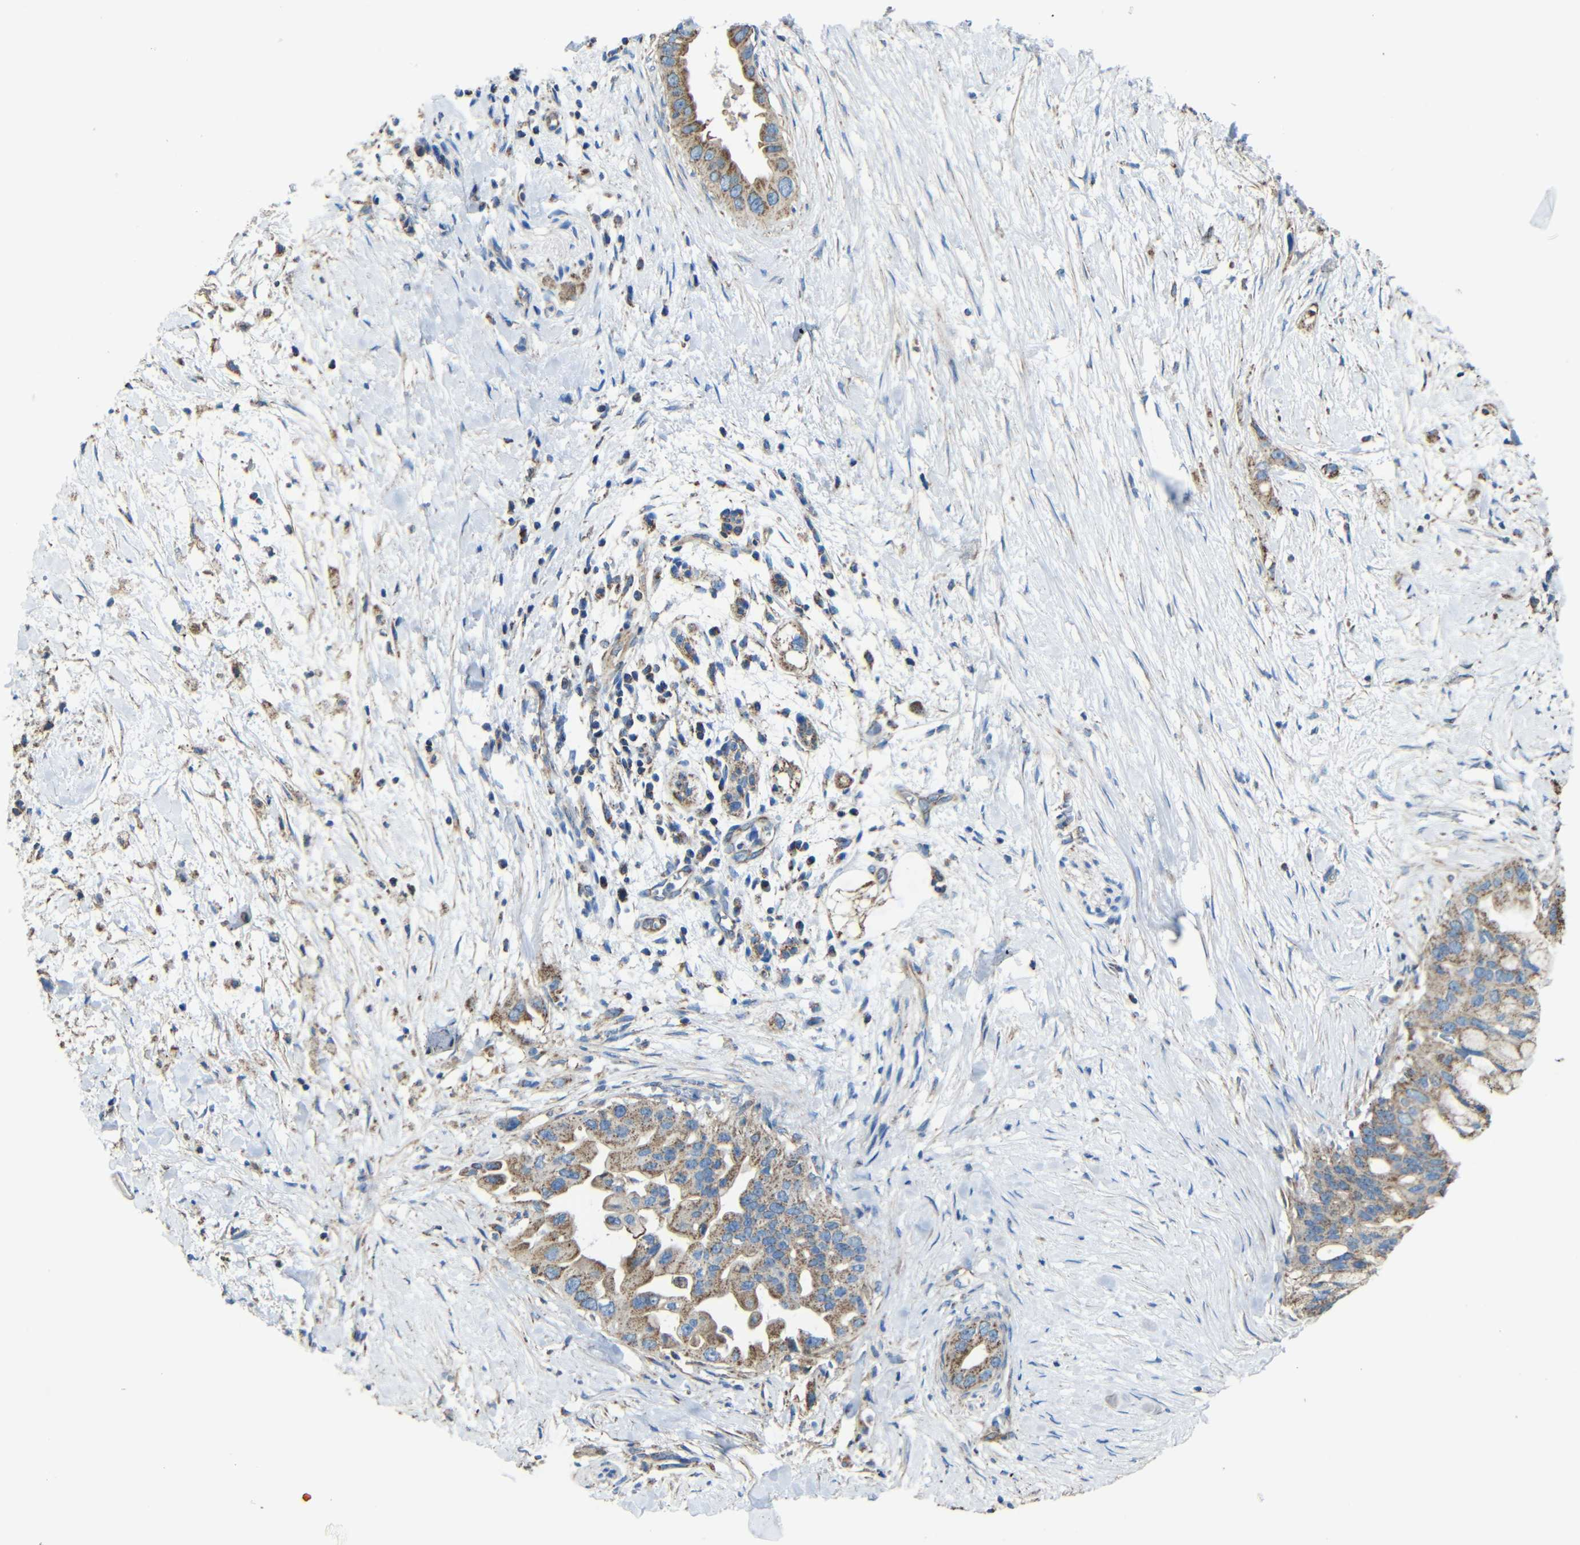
{"staining": {"intensity": "moderate", "quantity": ">75%", "location": "cytoplasmic/membranous"}, "tissue": "pancreatic cancer", "cell_type": "Tumor cells", "image_type": "cancer", "snomed": [{"axis": "morphology", "description": "Adenocarcinoma, NOS"}, {"axis": "topography", "description": "Pancreas"}], "caption": "Brown immunohistochemical staining in pancreatic adenocarcinoma exhibits moderate cytoplasmic/membranous staining in approximately >75% of tumor cells.", "gene": "INTS6L", "patient": {"sex": "male", "age": 55}}